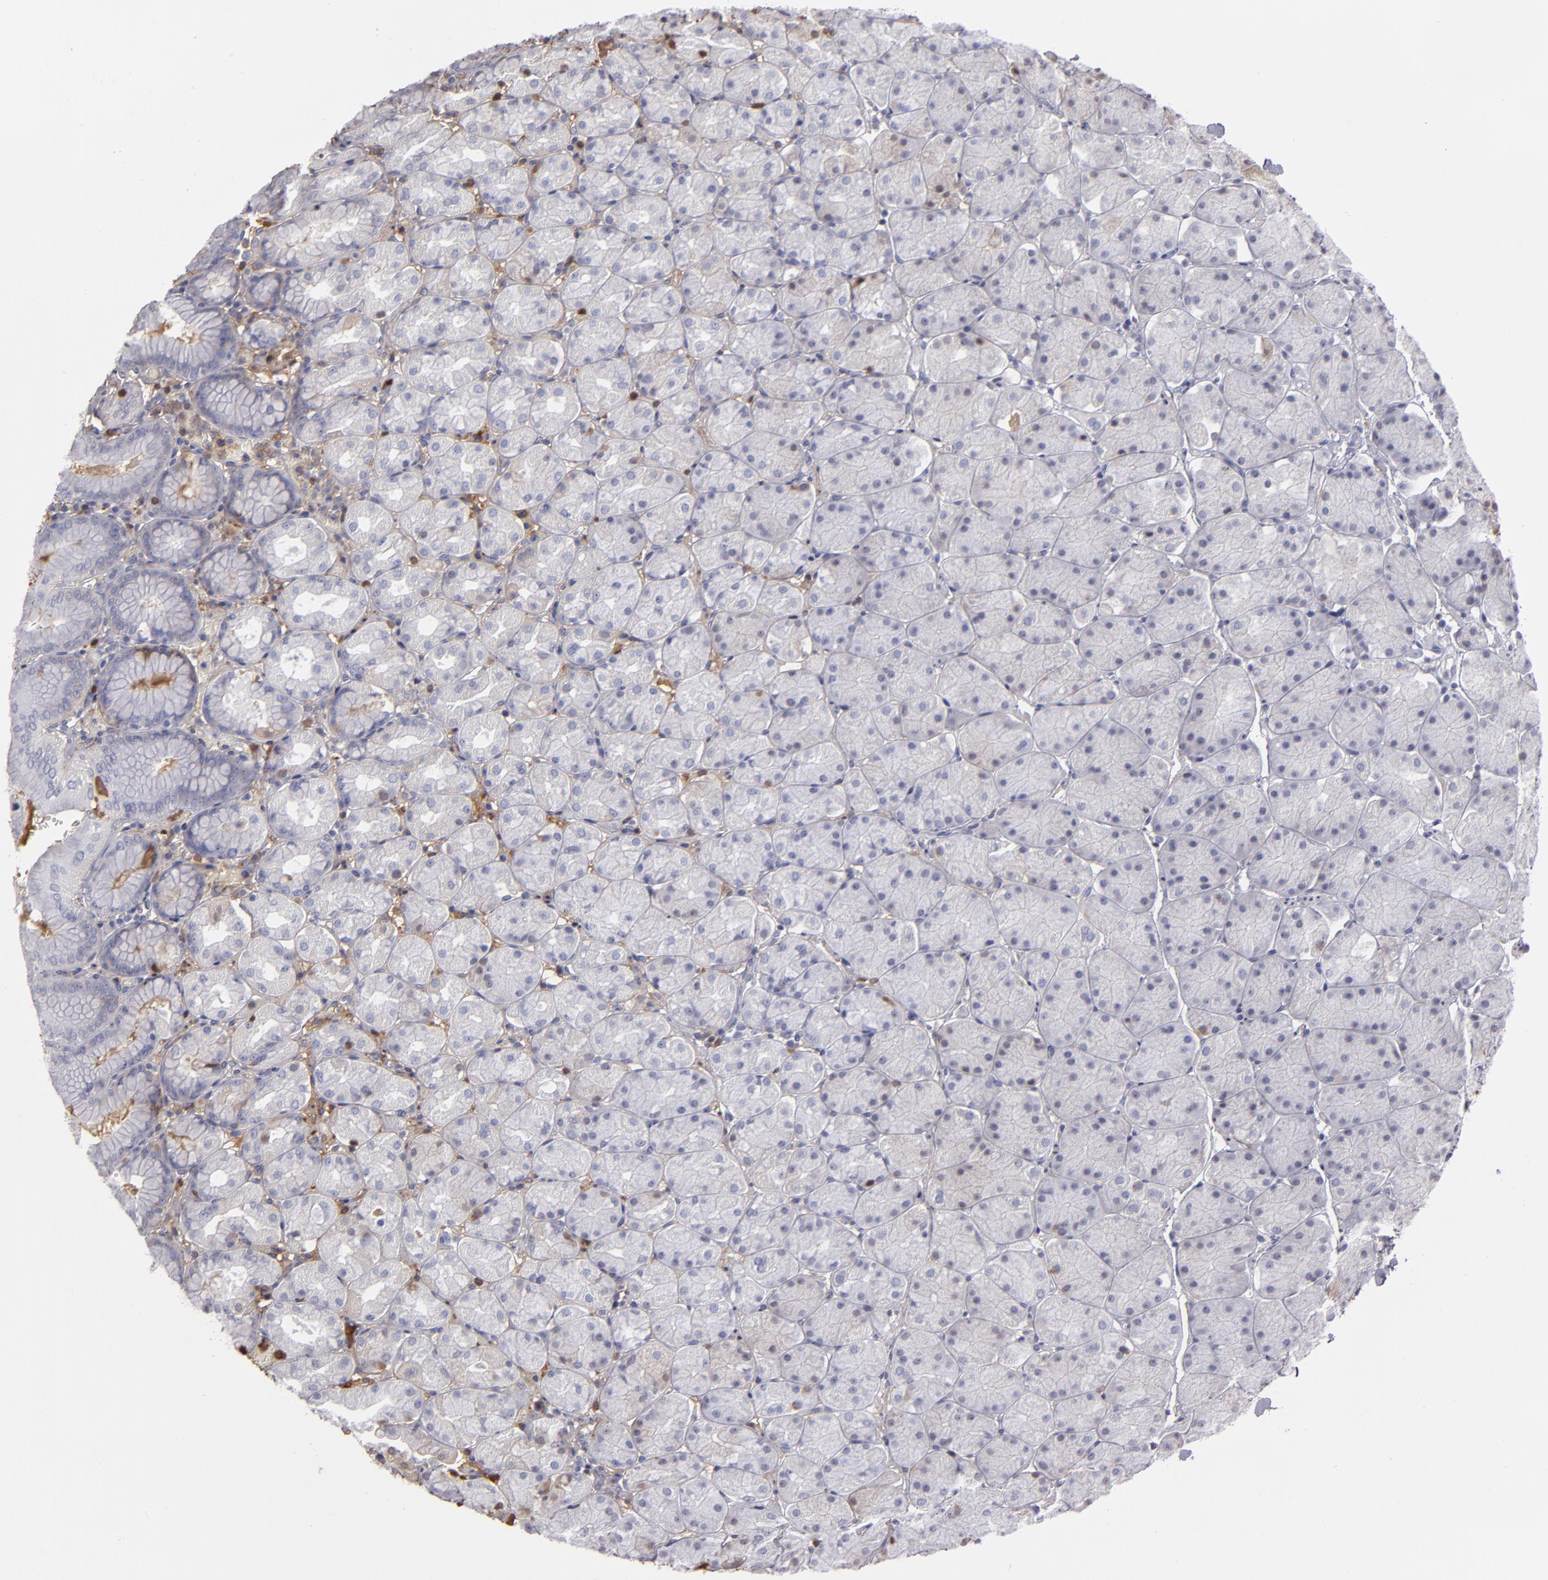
{"staining": {"intensity": "weak", "quantity": "<25%", "location": "cytoplasmic/membranous,nuclear"}, "tissue": "stomach", "cell_type": "Glandular cells", "image_type": "normal", "snomed": [{"axis": "morphology", "description": "Normal tissue, NOS"}, {"axis": "topography", "description": "Stomach, upper"}, {"axis": "topography", "description": "Stomach"}], "caption": "Protein analysis of benign stomach reveals no significant positivity in glandular cells.", "gene": "SERPINA1", "patient": {"sex": "male", "age": 76}}